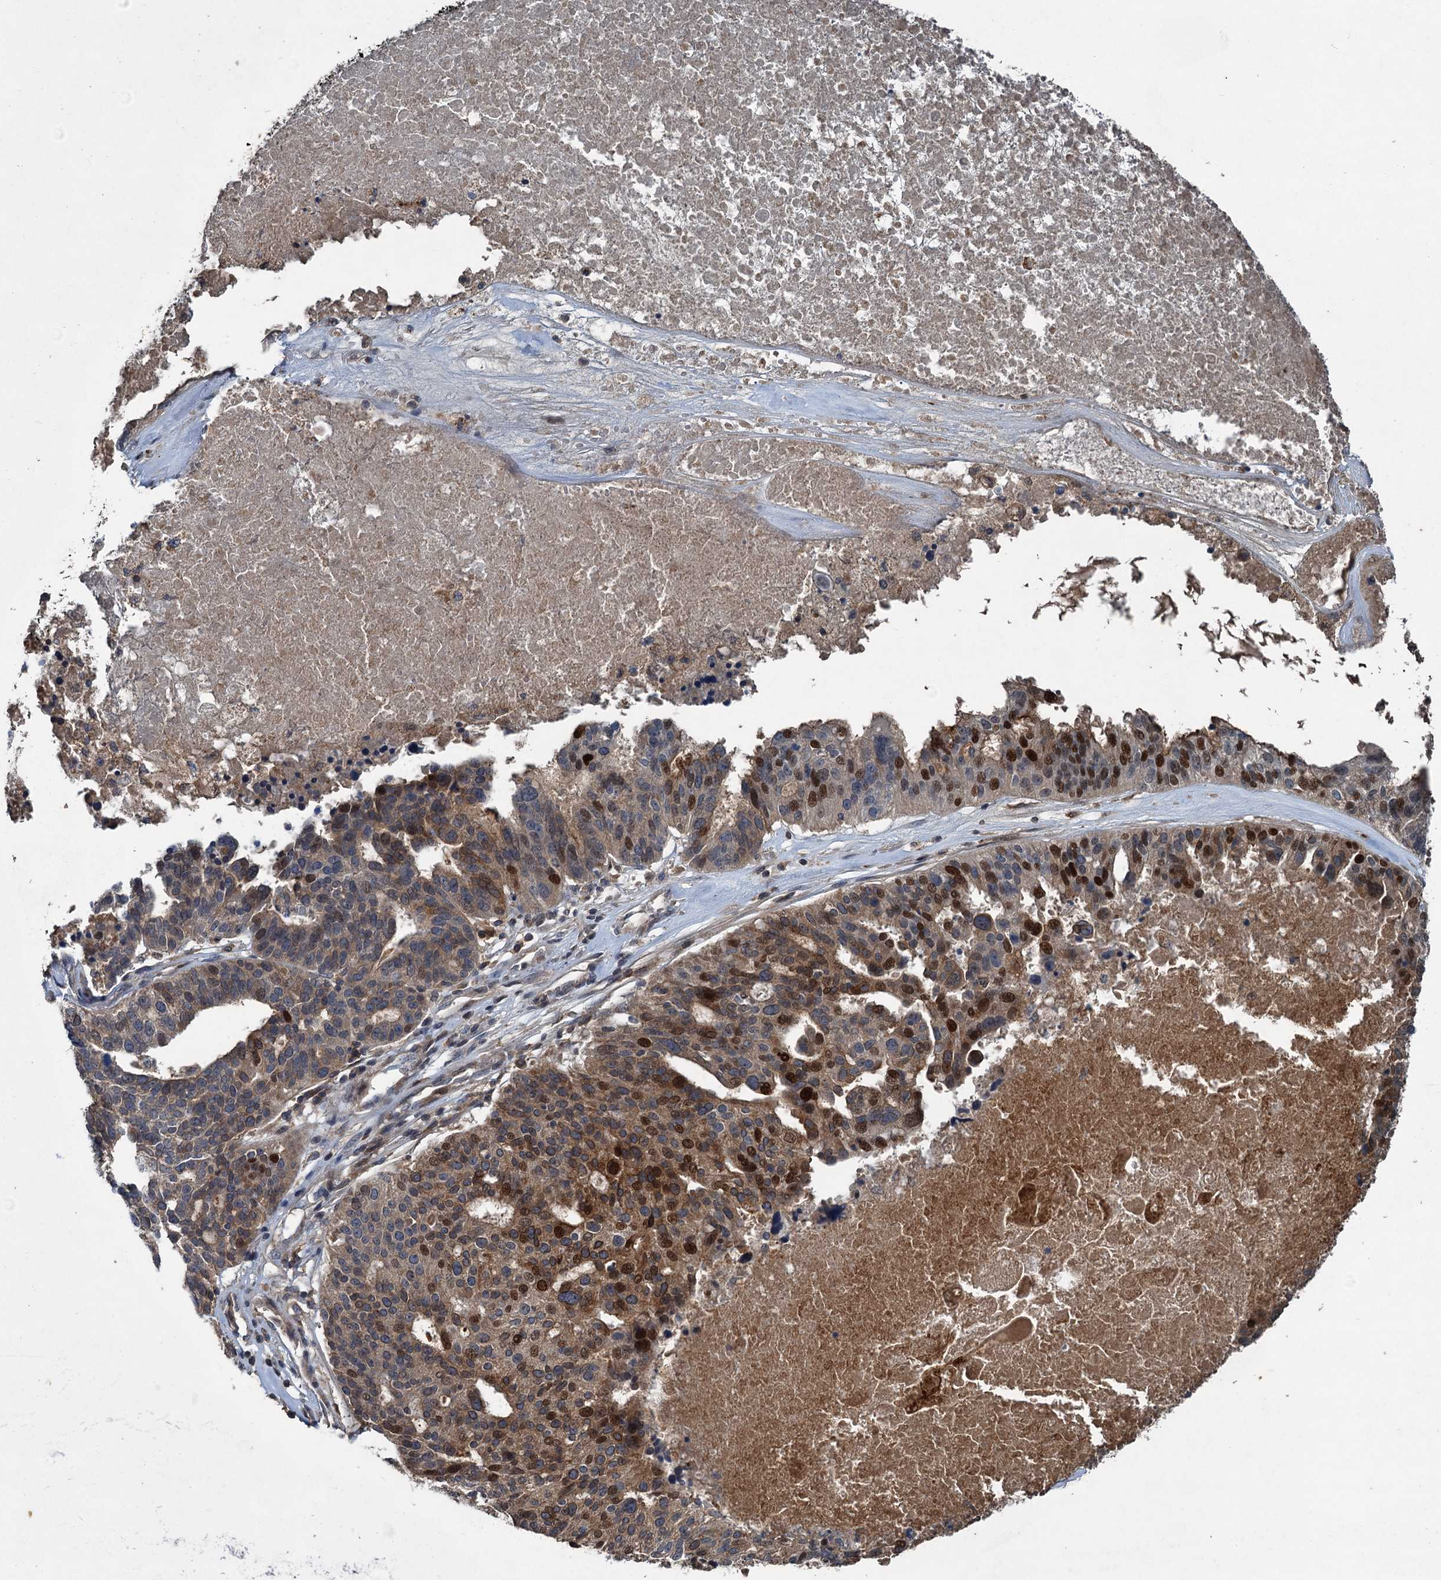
{"staining": {"intensity": "strong", "quantity": "25%-75%", "location": "cytoplasmic/membranous,nuclear"}, "tissue": "ovarian cancer", "cell_type": "Tumor cells", "image_type": "cancer", "snomed": [{"axis": "morphology", "description": "Cystadenocarcinoma, serous, NOS"}, {"axis": "topography", "description": "Ovary"}], "caption": "IHC (DAB (3,3'-diaminobenzidine)) staining of ovarian cancer reveals strong cytoplasmic/membranous and nuclear protein staining in about 25%-75% of tumor cells.", "gene": "TAPBPL", "patient": {"sex": "female", "age": 59}}